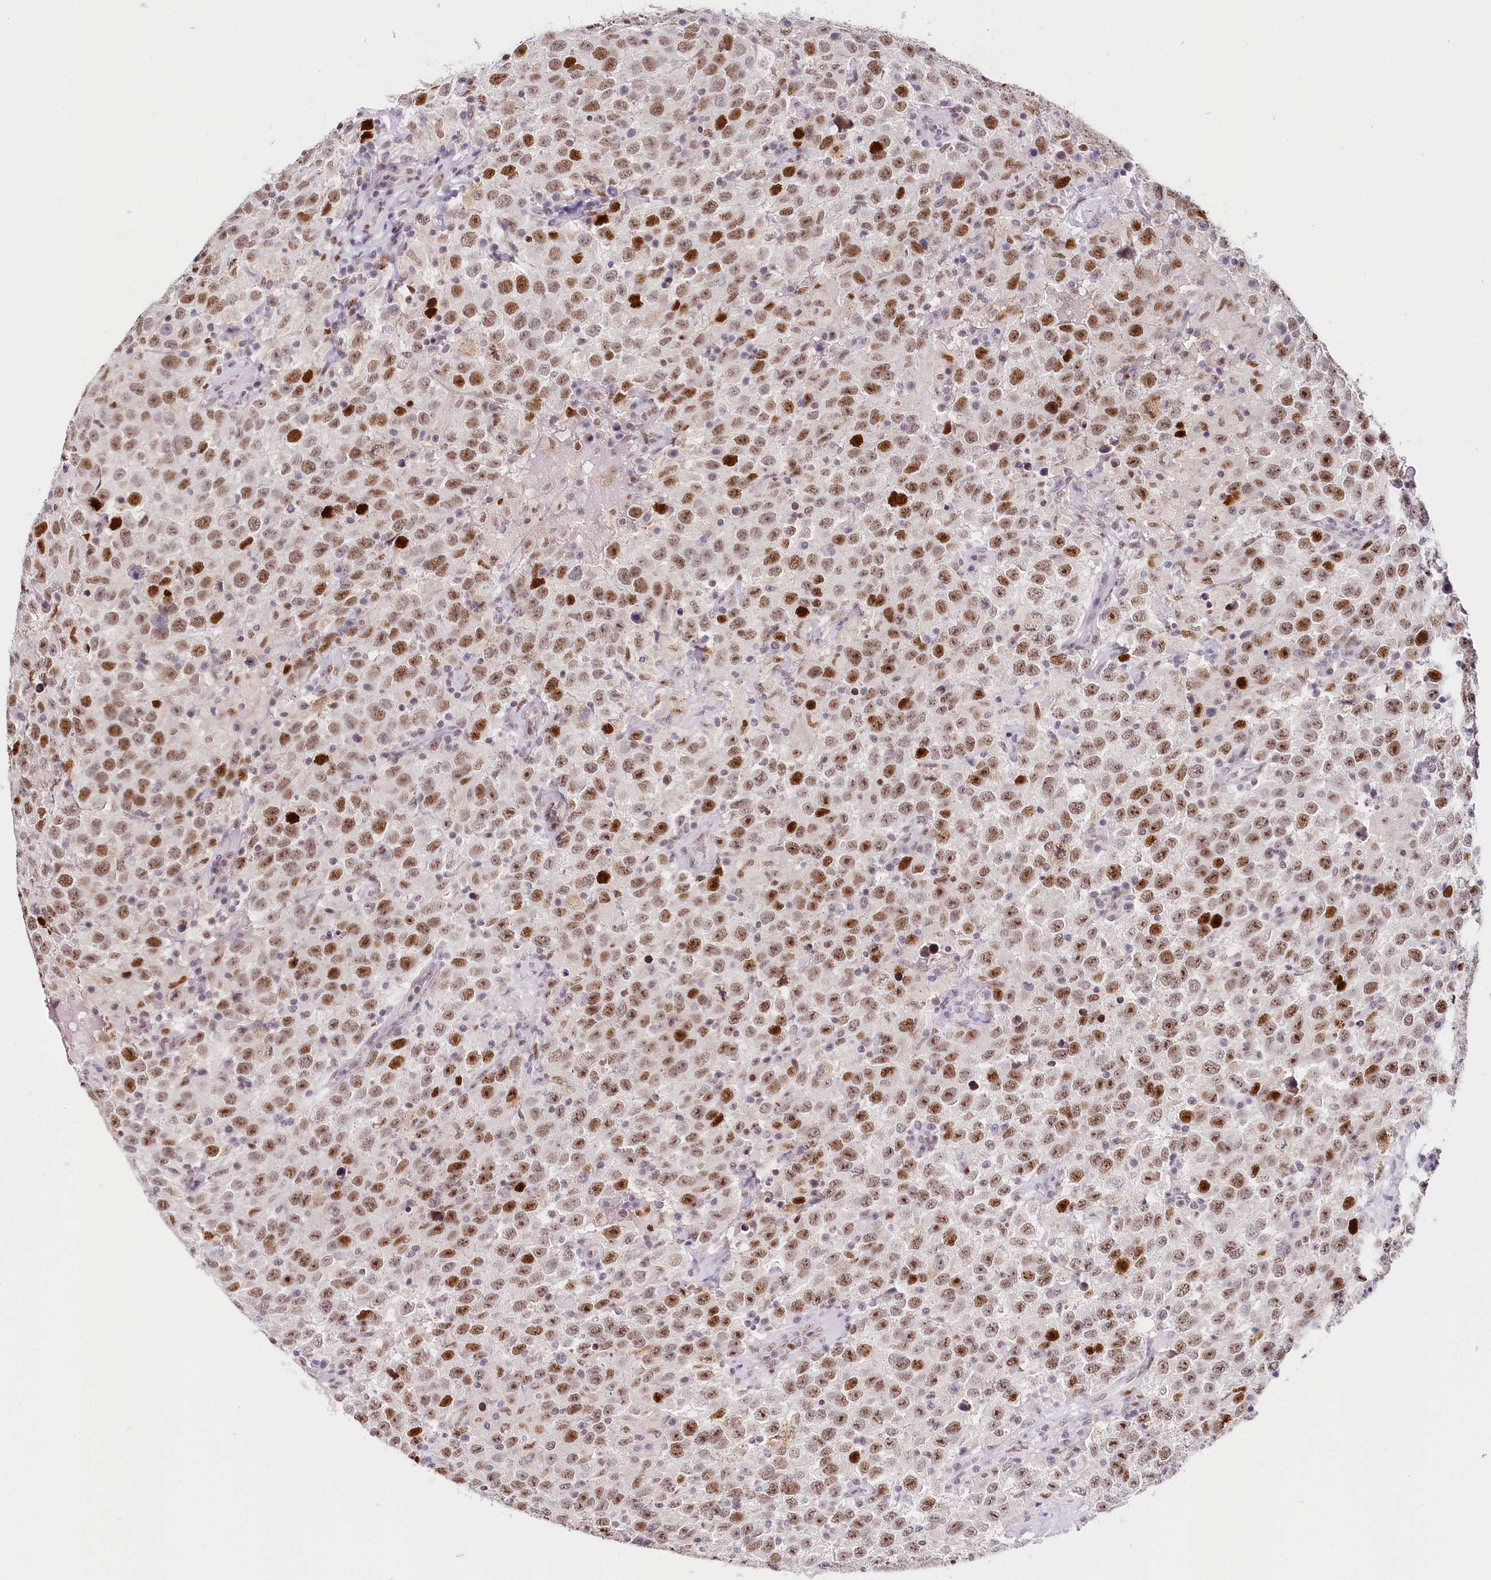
{"staining": {"intensity": "strong", "quantity": "25%-75%", "location": "nuclear"}, "tissue": "testis cancer", "cell_type": "Tumor cells", "image_type": "cancer", "snomed": [{"axis": "morphology", "description": "Seminoma, NOS"}, {"axis": "topography", "description": "Testis"}], "caption": "Immunohistochemistry histopathology image of neoplastic tissue: testis cancer (seminoma) stained using immunohistochemistry shows high levels of strong protein expression localized specifically in the nuclear of tumor cells, appearing as a nuclear brown color.", "gene": "TP53", "patient": {"sex": "male", "age": 41}}